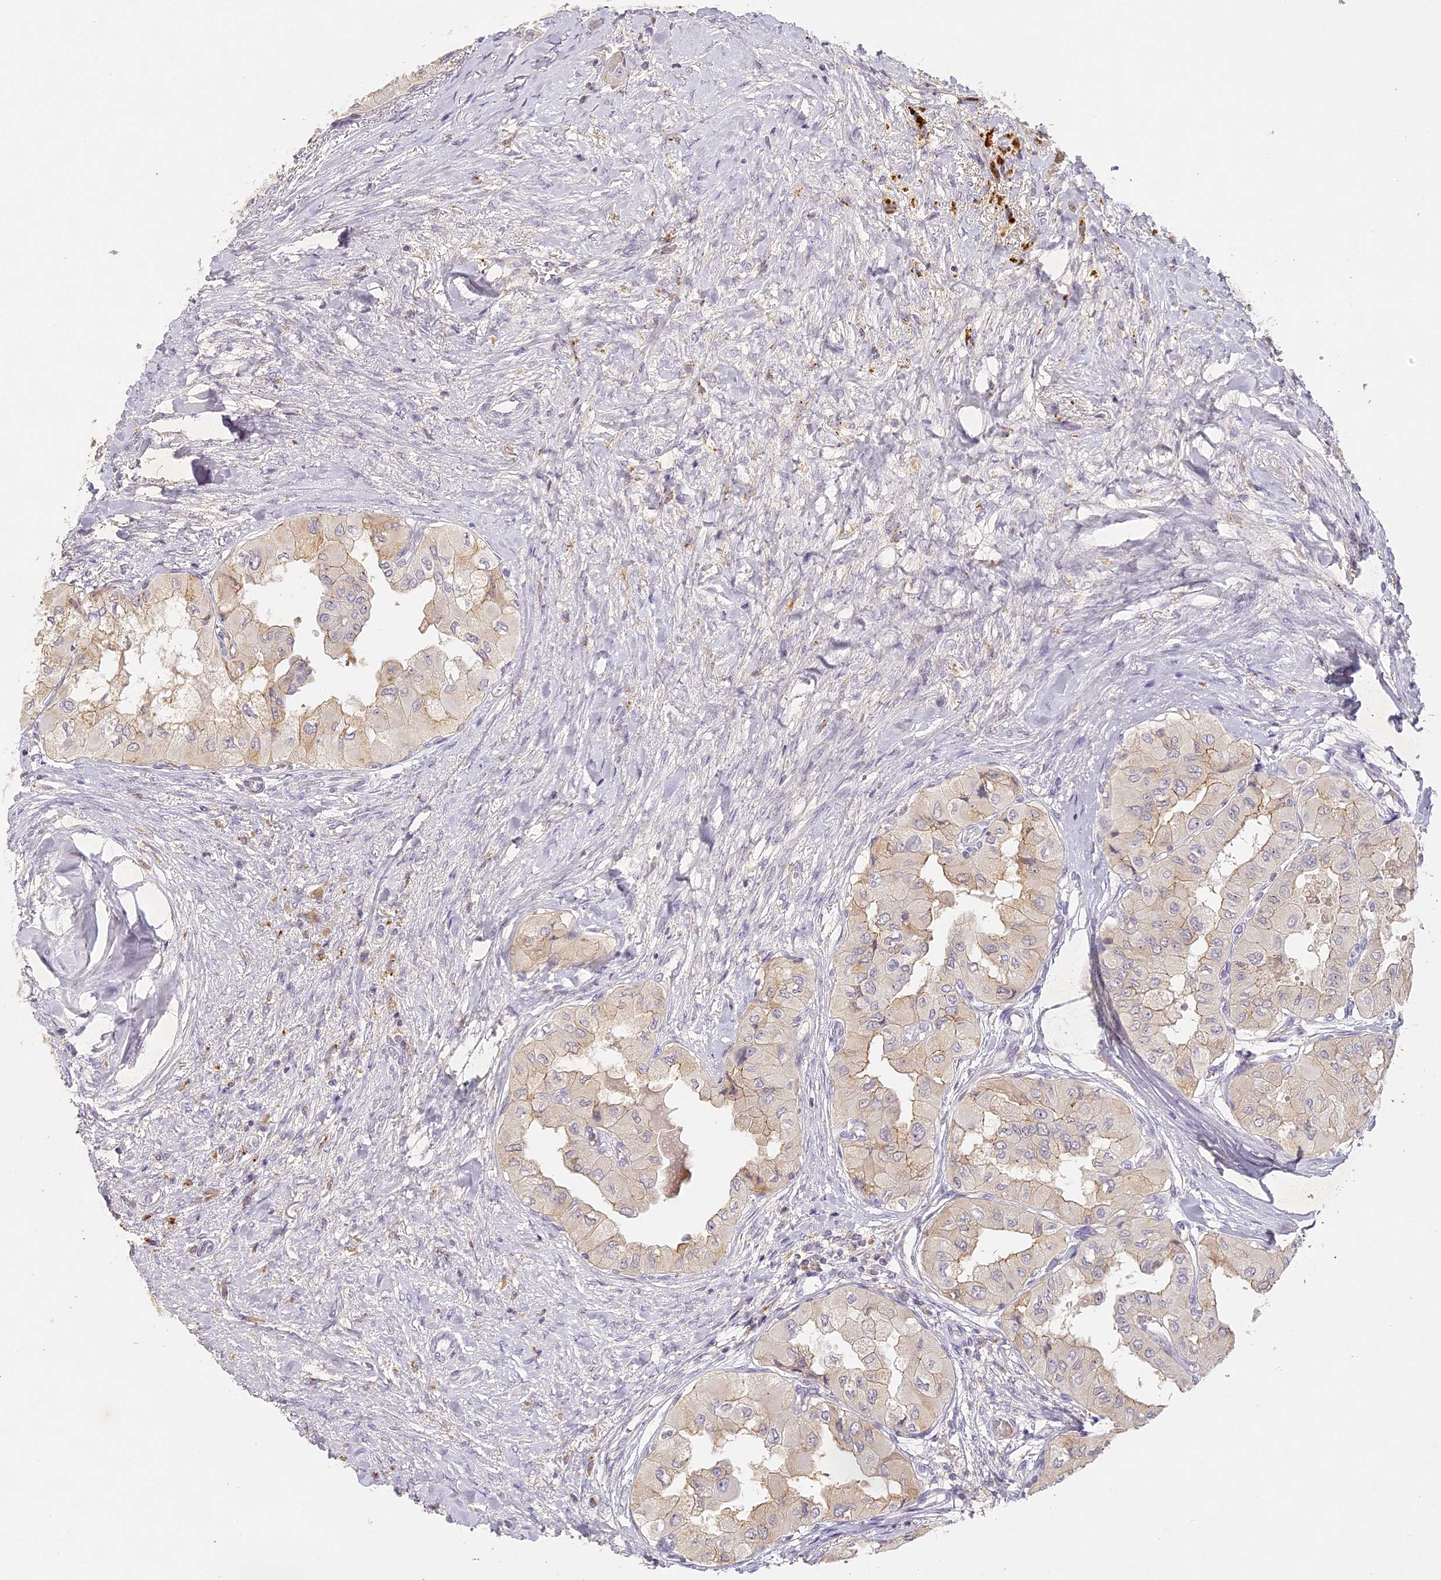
{"staining": {"intensity": "weak", "quantity": "<25%", "location": "cytoplasmic/membranous"}, "tissue": "thyroid cancer", "cell_type": "Tumor cells", "image_type": "cancer", "snomed": [{"axis": "morphology", "description": "Papillary adenocarcinoma, NOS"}, {"axis": "topography", "description": "Thyroid gland"}], "caption": "IHC photomicrograph of neoplastic tissue: papillary adenocarcinoma (thyroid) stained with DAB displays no significant protein staining in tumor cells.", "gene": "ELL3", "patient": {"sex": "female", "age": 59}}